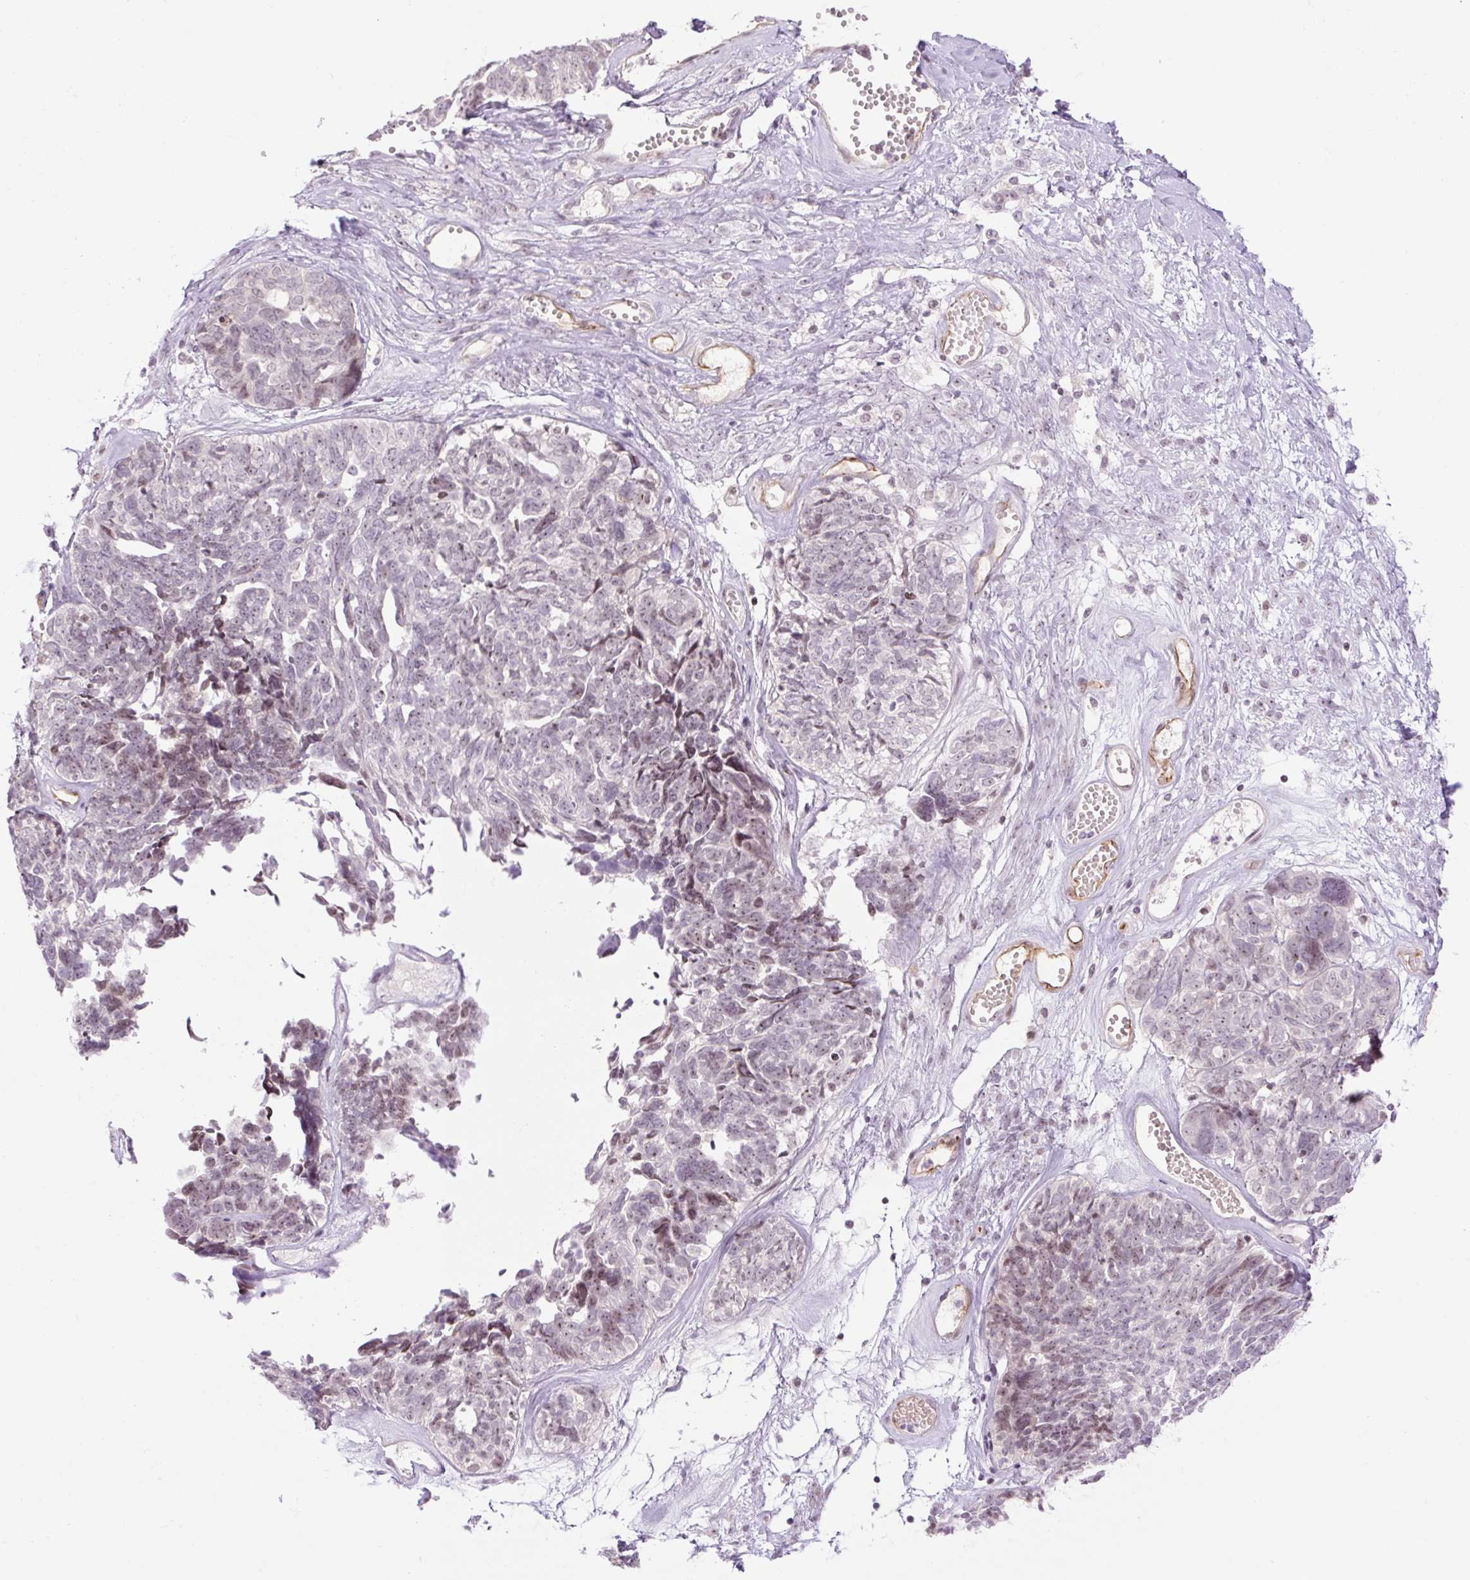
{"staining": {"intensity": "weak", "quantity": "25%-75%", "location": "nuclear"}, "tissue": "ovarian cancer", "cell_type": "Tumor cells", "image_type": "cancer", "snomed": [{"axis": "morphology", "description": "Cystadenocarcinoma, serous, NOS"}, {"axis": "topography", "description": "Ovary"}], "caption": "DAB immunohistochemical staining of human ovarian cancer demonstrates weak nuclear protein staining in about 25%-75% of tumor cells. (IHC, brightfield microscopy, high magnification).", "gene": "ZNF417", "patient": {"sex": "female", "age": 79}}